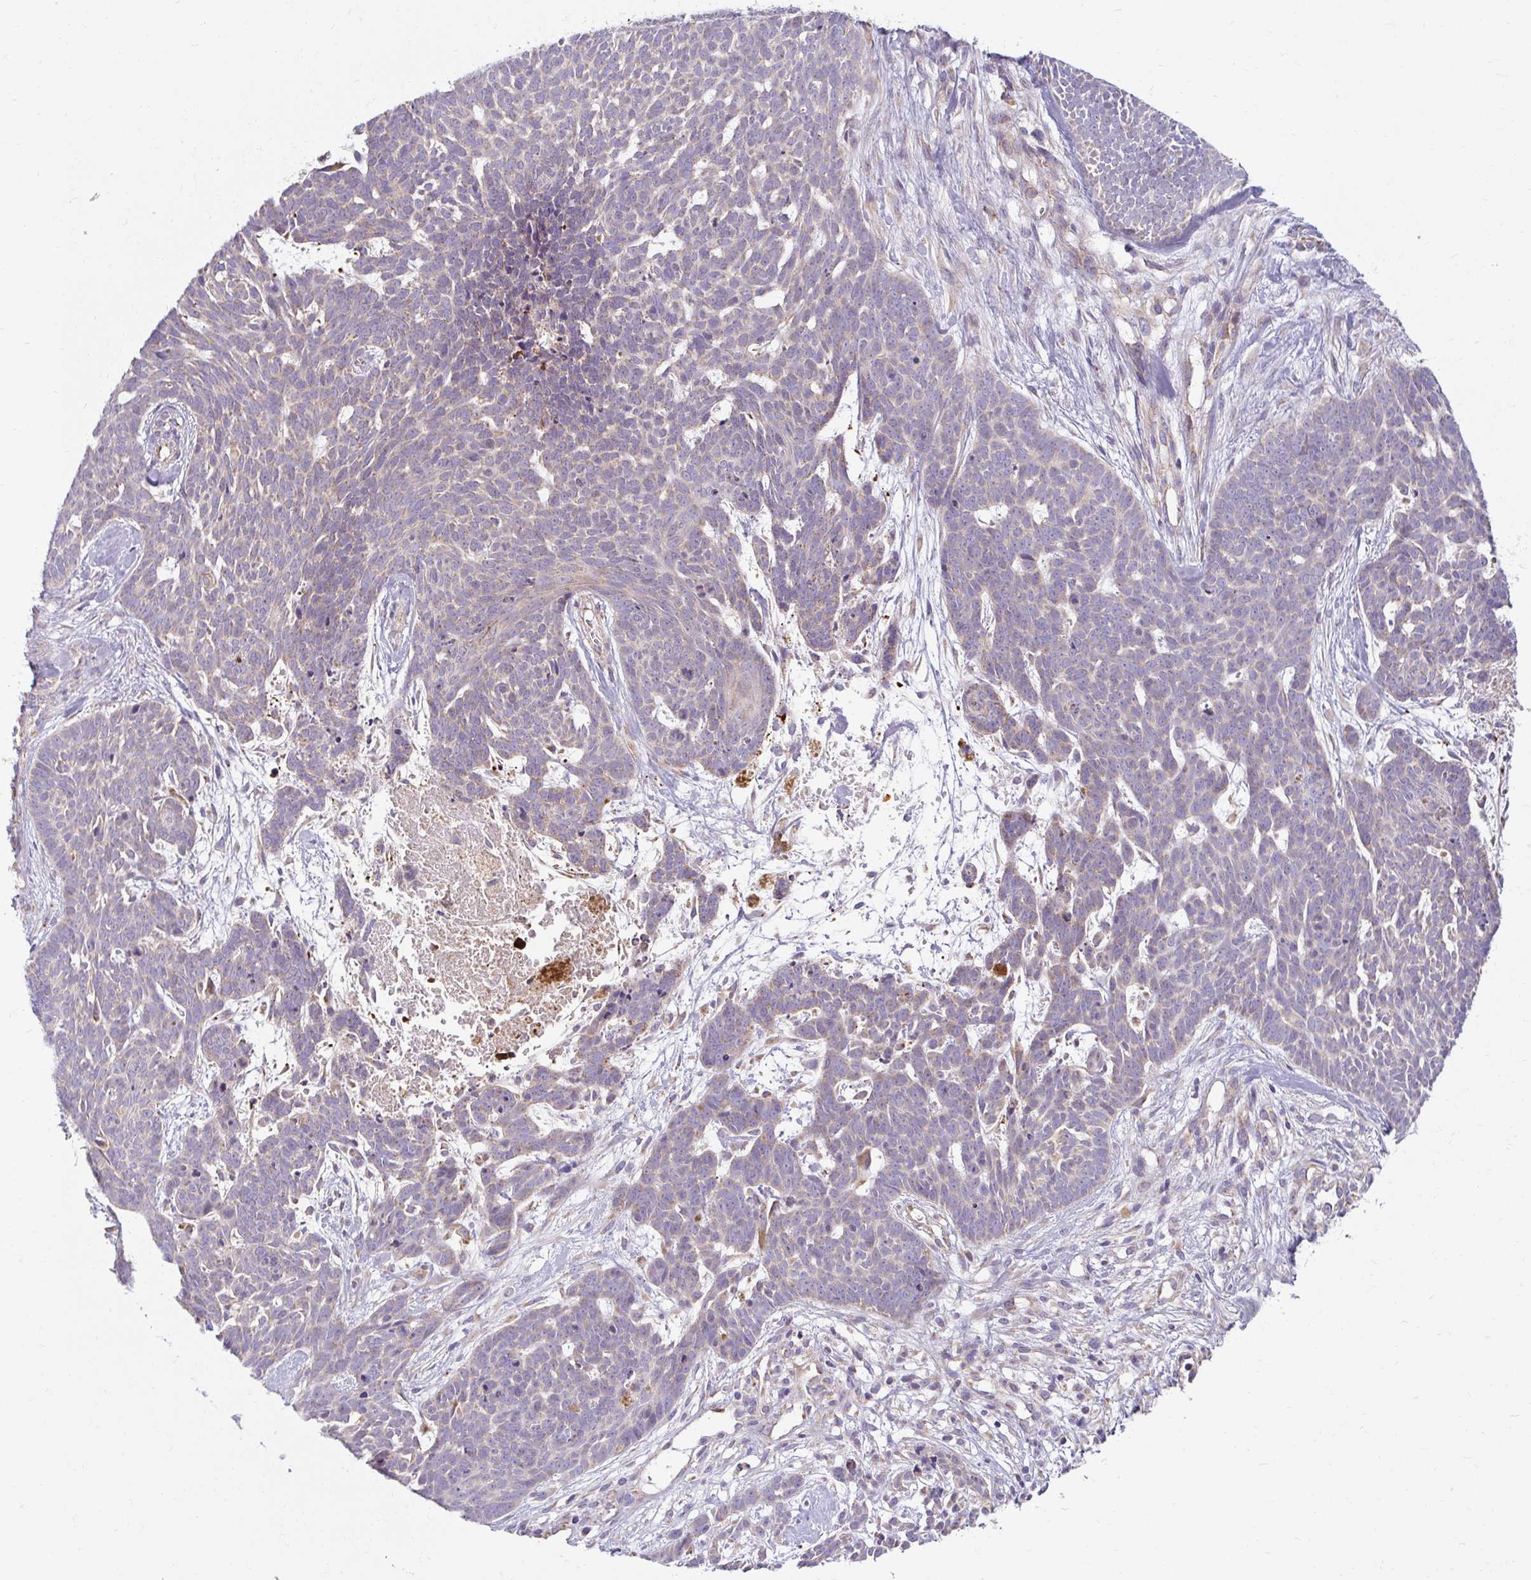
{"staining": {"intensity": "weak", "quantity": "<25%", "location": "cytoplasmic/membranous"}, "tissue": "skin cancer", "cell_type": "Tumor cells", "image_type": "cancer", "snomed": [{"axis": "morphology", "description": "Basal cell carcinoma"}, {"axis": "topography", "description": "Skin"}], "caption": "This is an IHC photomicrograph of human basal cell carcinoma (skin). There is no positivity in tumor cells.", "gene": "SKP2", "patient": {"sex": "female", "age": 78}}